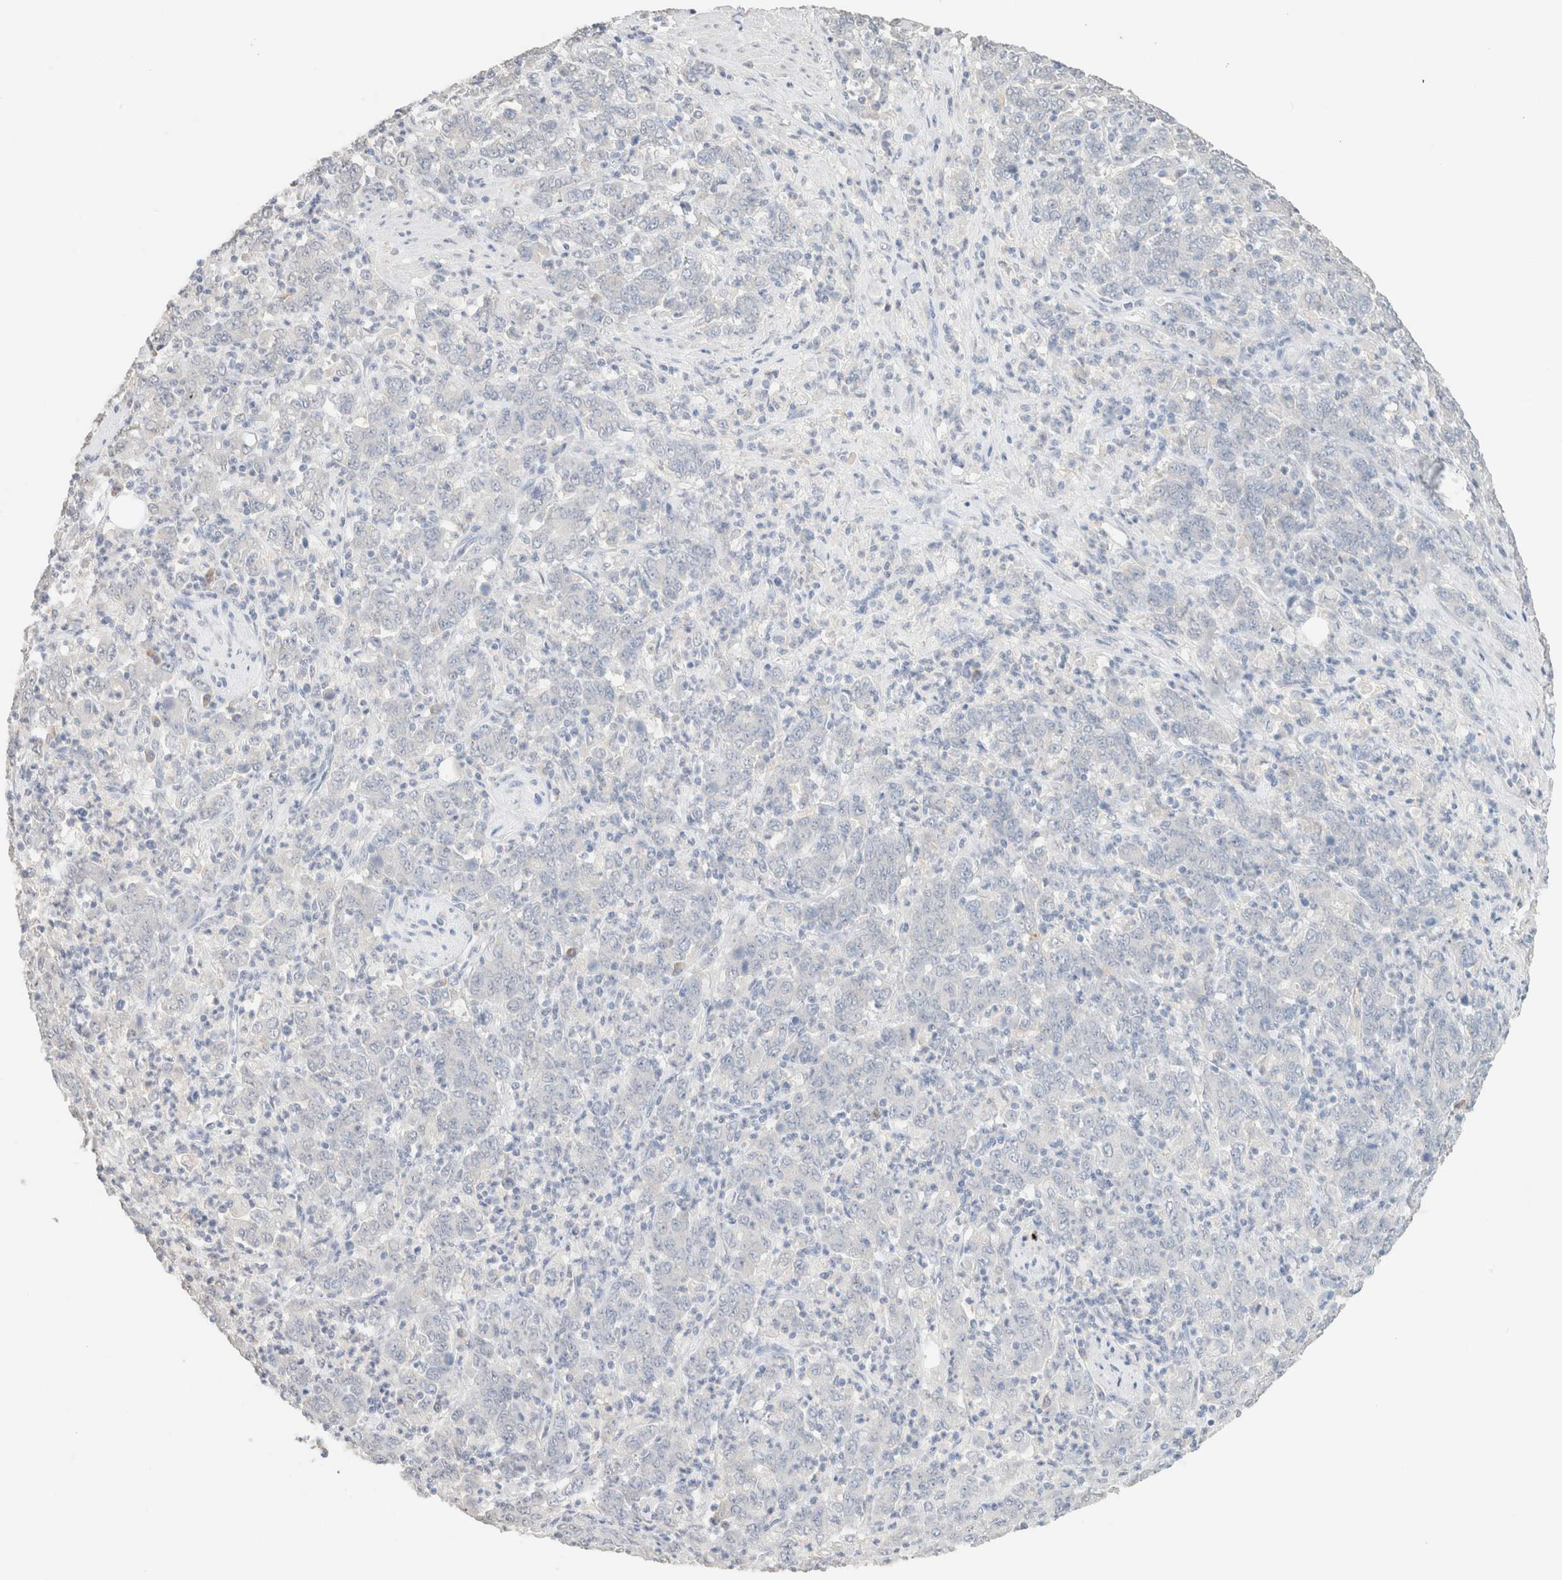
{"staining": {"intensity": "negative", "quantity": "none", "location": "none"}, "tissue": "stomach cancer", "cell_type": "Tumor cells", "image_type": "cancer", "snomed": [{"axis": "morphology", "description": "Adenocarcinoma, NOS"}, {"axis": "topography", "description": "Stomach, lower"}], "caption": "DAB immunohistochemical staining of stomach adenocarcinoma displays no significant expression in tumor cells.", "gene": "CPA1", "patient": {"sex": "female", "age": 71}}